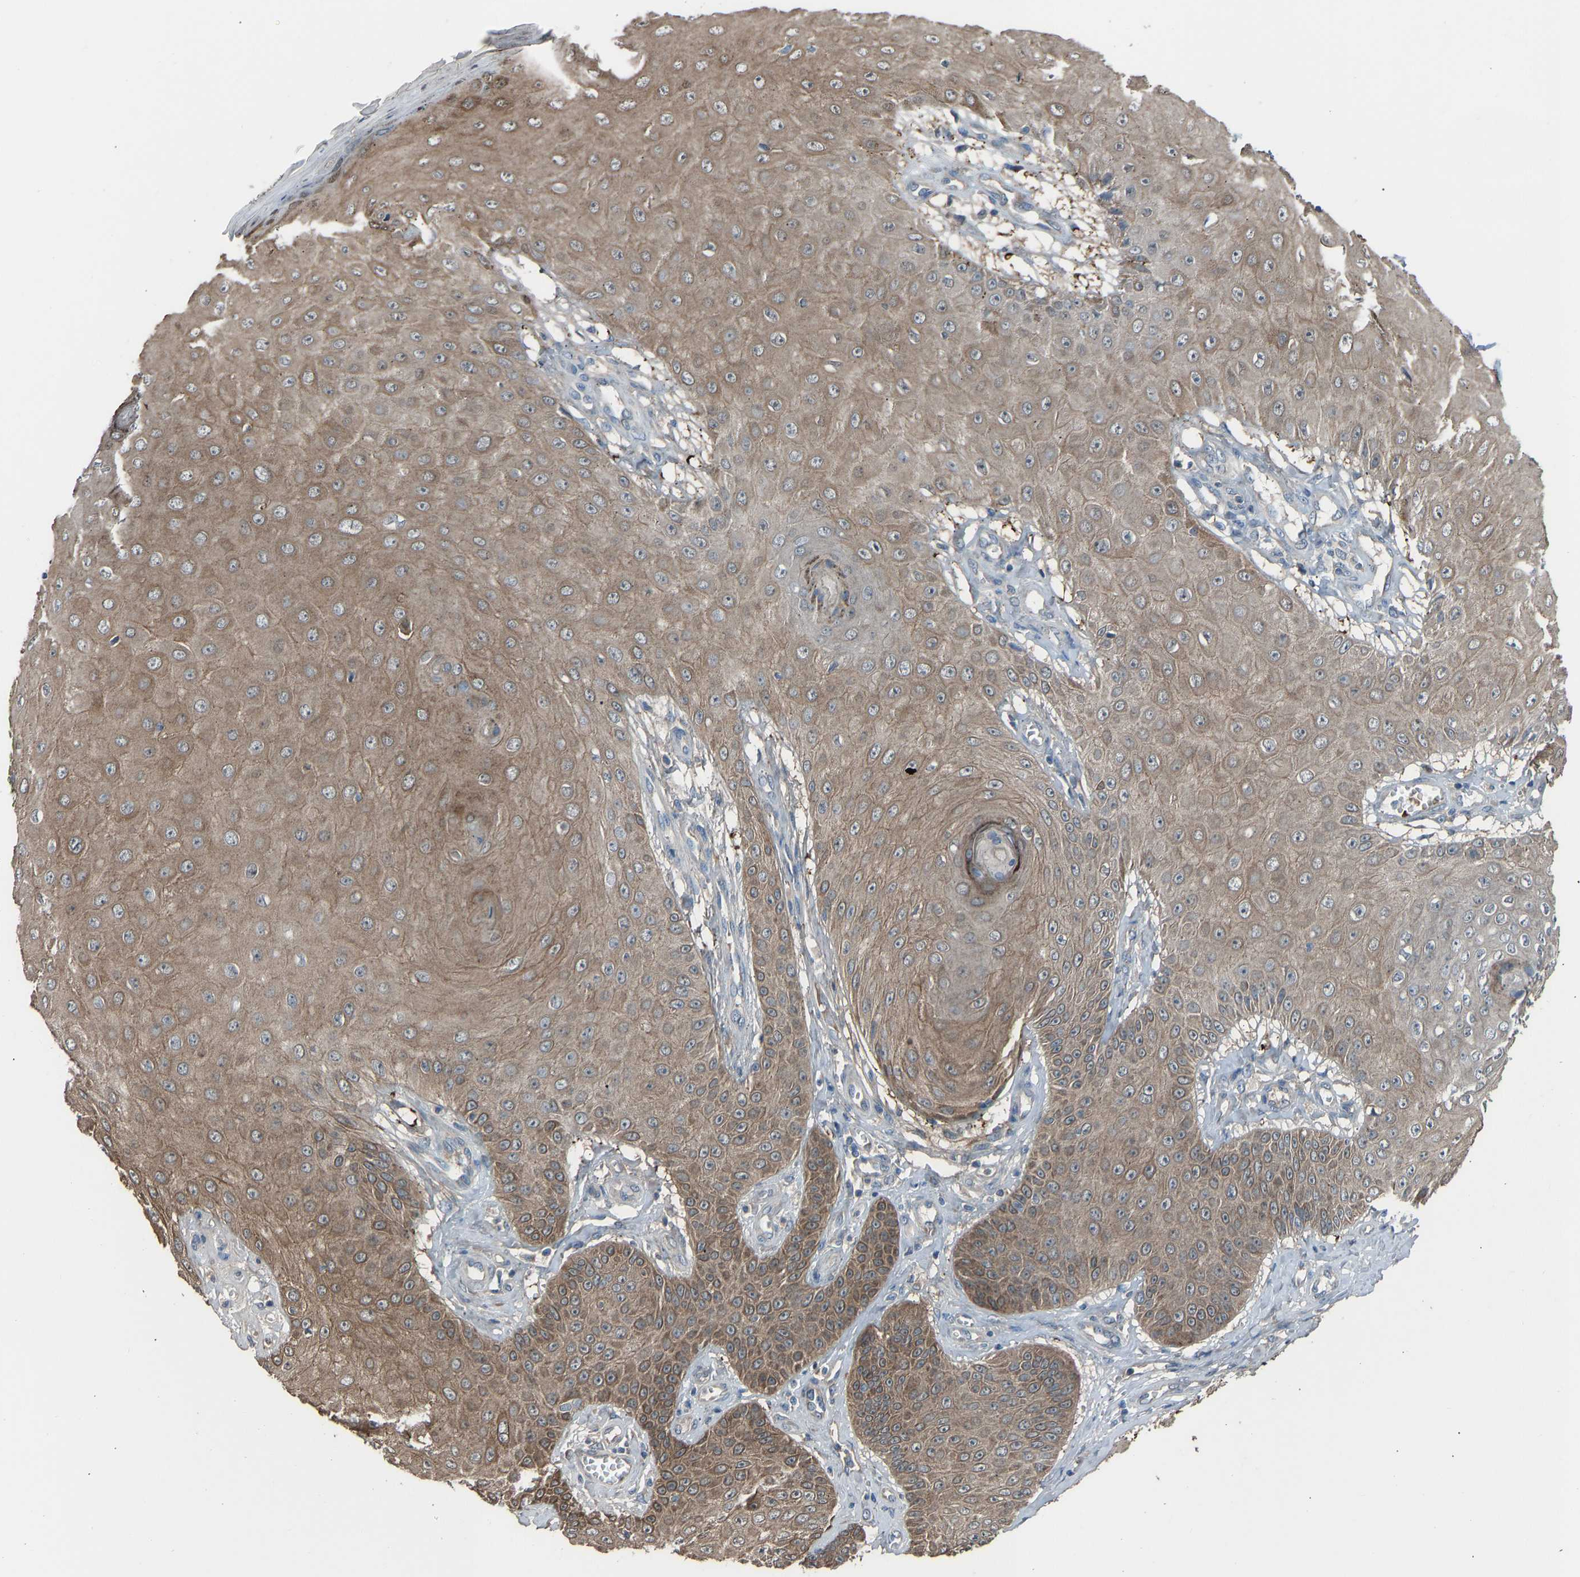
{"staining": {"intensity": "moderate", "quantity": ">75%", "location": "cytoplasmic/membranous"}, "tissue": "skin cancer", "cell_type": "Tumor cells", "image_type": "cancer", "snomed": [{"axis": "morphology", "description": "Squamous cell carcinoma, NOS"}, {"axis": "topography", "description": "Skin"}], "caption": "Immunohistochemistry (IHC) image of human skin cancer stained for a protein (brown), which exhibits medium levels of moderate cytoplasmic/membranous expression in approximately >75% of tumor cells.", "gene": "TGFBR3", "patient": {"sex": "male", "age": 74}}